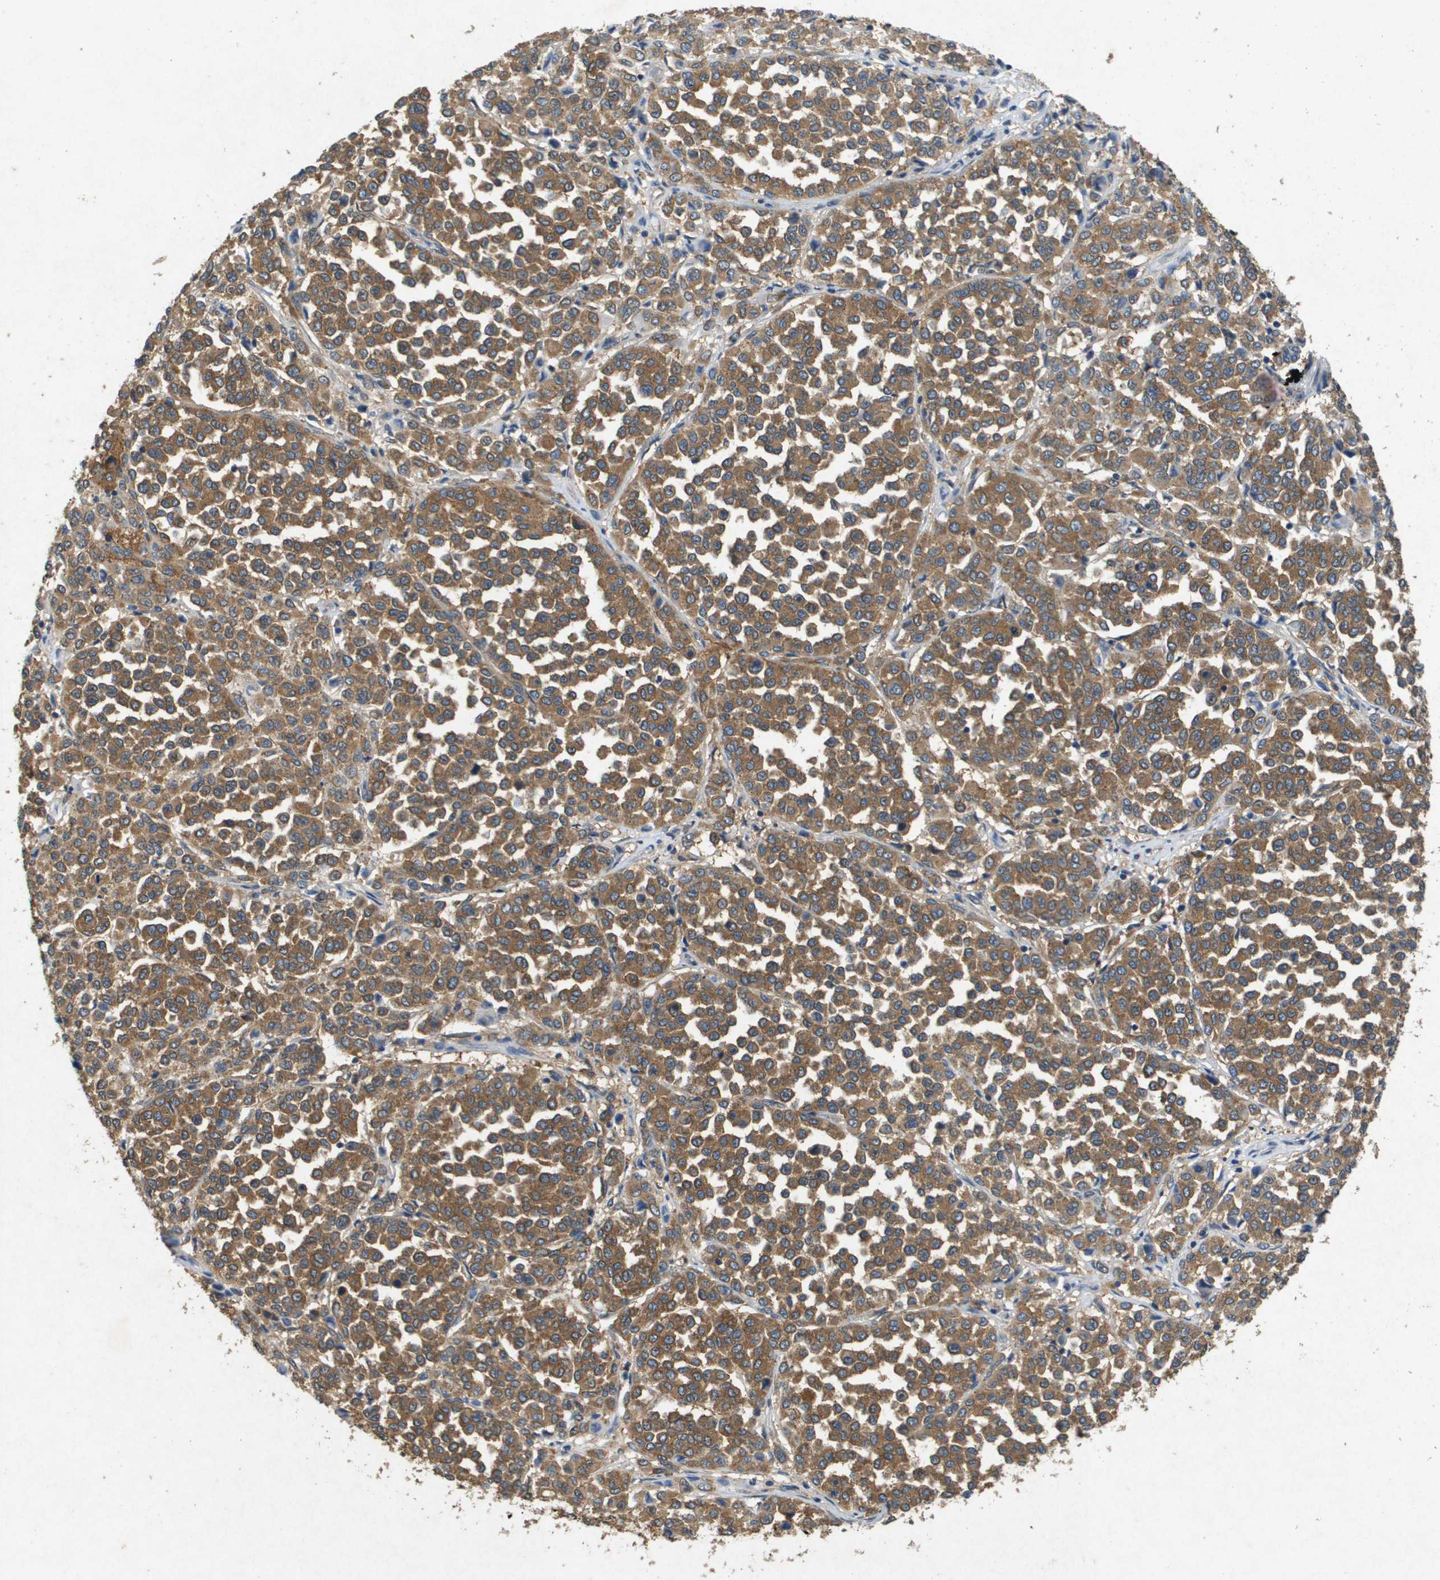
{"staining": {"intensity": "moderate", "quantity": ">75%", "location": "cytoplasmic/membranous"}, "tissue": "melanoma", "cell_type": "Tumor cells", "image_type": "cancer", "snomed": [{"axis": "morphology", "description": "Malignant melanoma, Metastatic site"}, {"axis": "topography", "description": "Pancreas"}], "caption": "Immunohistochemistry (IHC) micrograph of neoplastic tissue: human malignant melanoma (metastatic site) stained using immunohistochemistry (IHC) shows medium levels of moderate protein expression localized specifically in the cytoplasmic/membranous of tumor cells, appearing as a cytoplasmic/membranous brown color.", "gene": "PTPRT", "patient": {"sex": "female", "age": 30}}